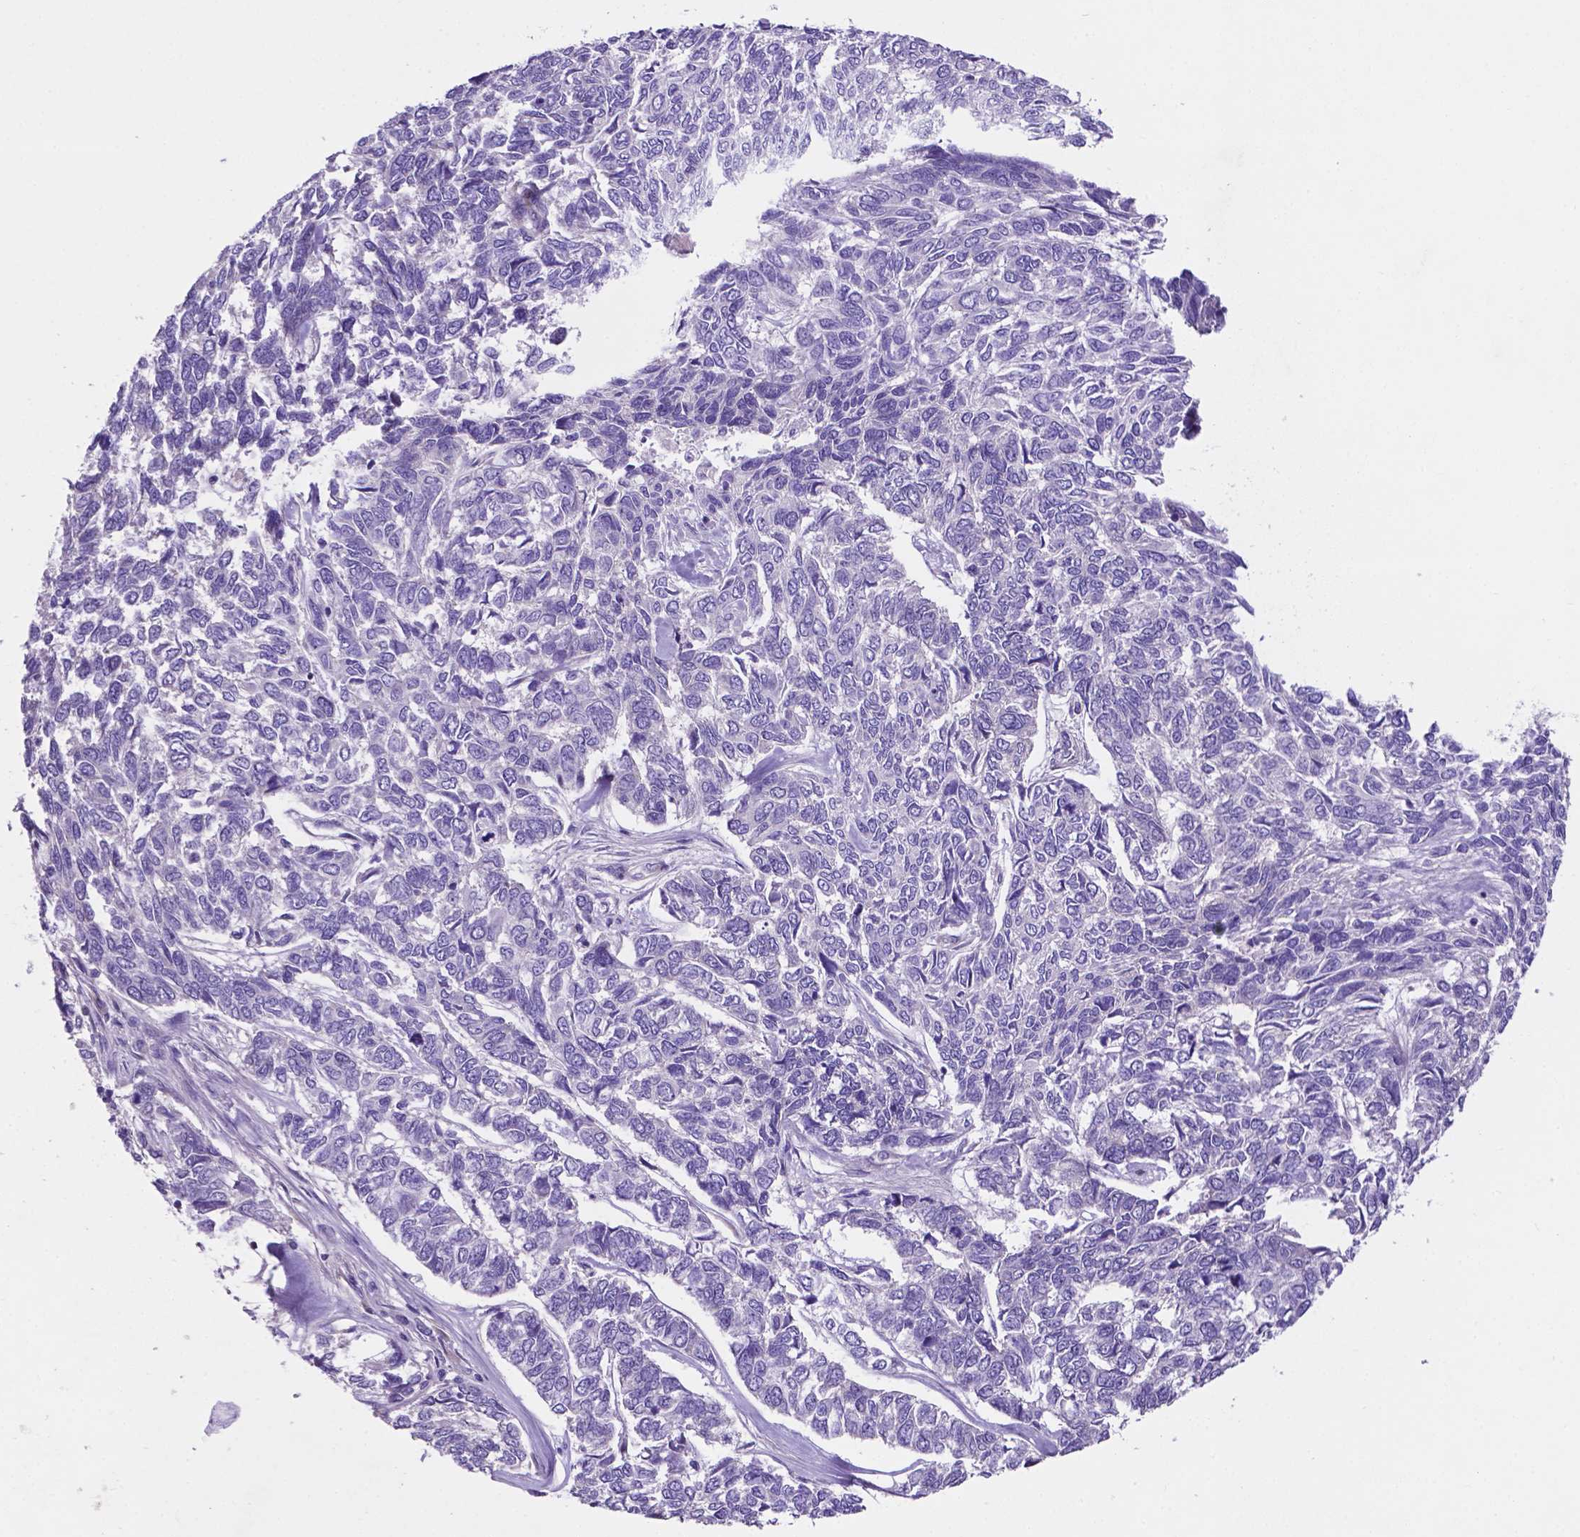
{"staining": {"intensity": "negative", "quantity": "none", "location": "none"}, "tissue": "skin cancer", "cell_type": "Tumor cells", "image_type": "cancer", "snomed": [{"axis": "morphology", "description": "Basal cell carcinoma"}, {"axis": "topography", "description": "Skin"}], "caption": "High magnification brightfield microscopy of basal cell carcinoma (skin) stained with DAB (3,3'-diaminobenzidine) (brown) and counterstained with hematoxylin (blue): tumor cells show no significant expression.", "gene": "PFKFB4", "patient": {"sex": "female", "age": 65}}